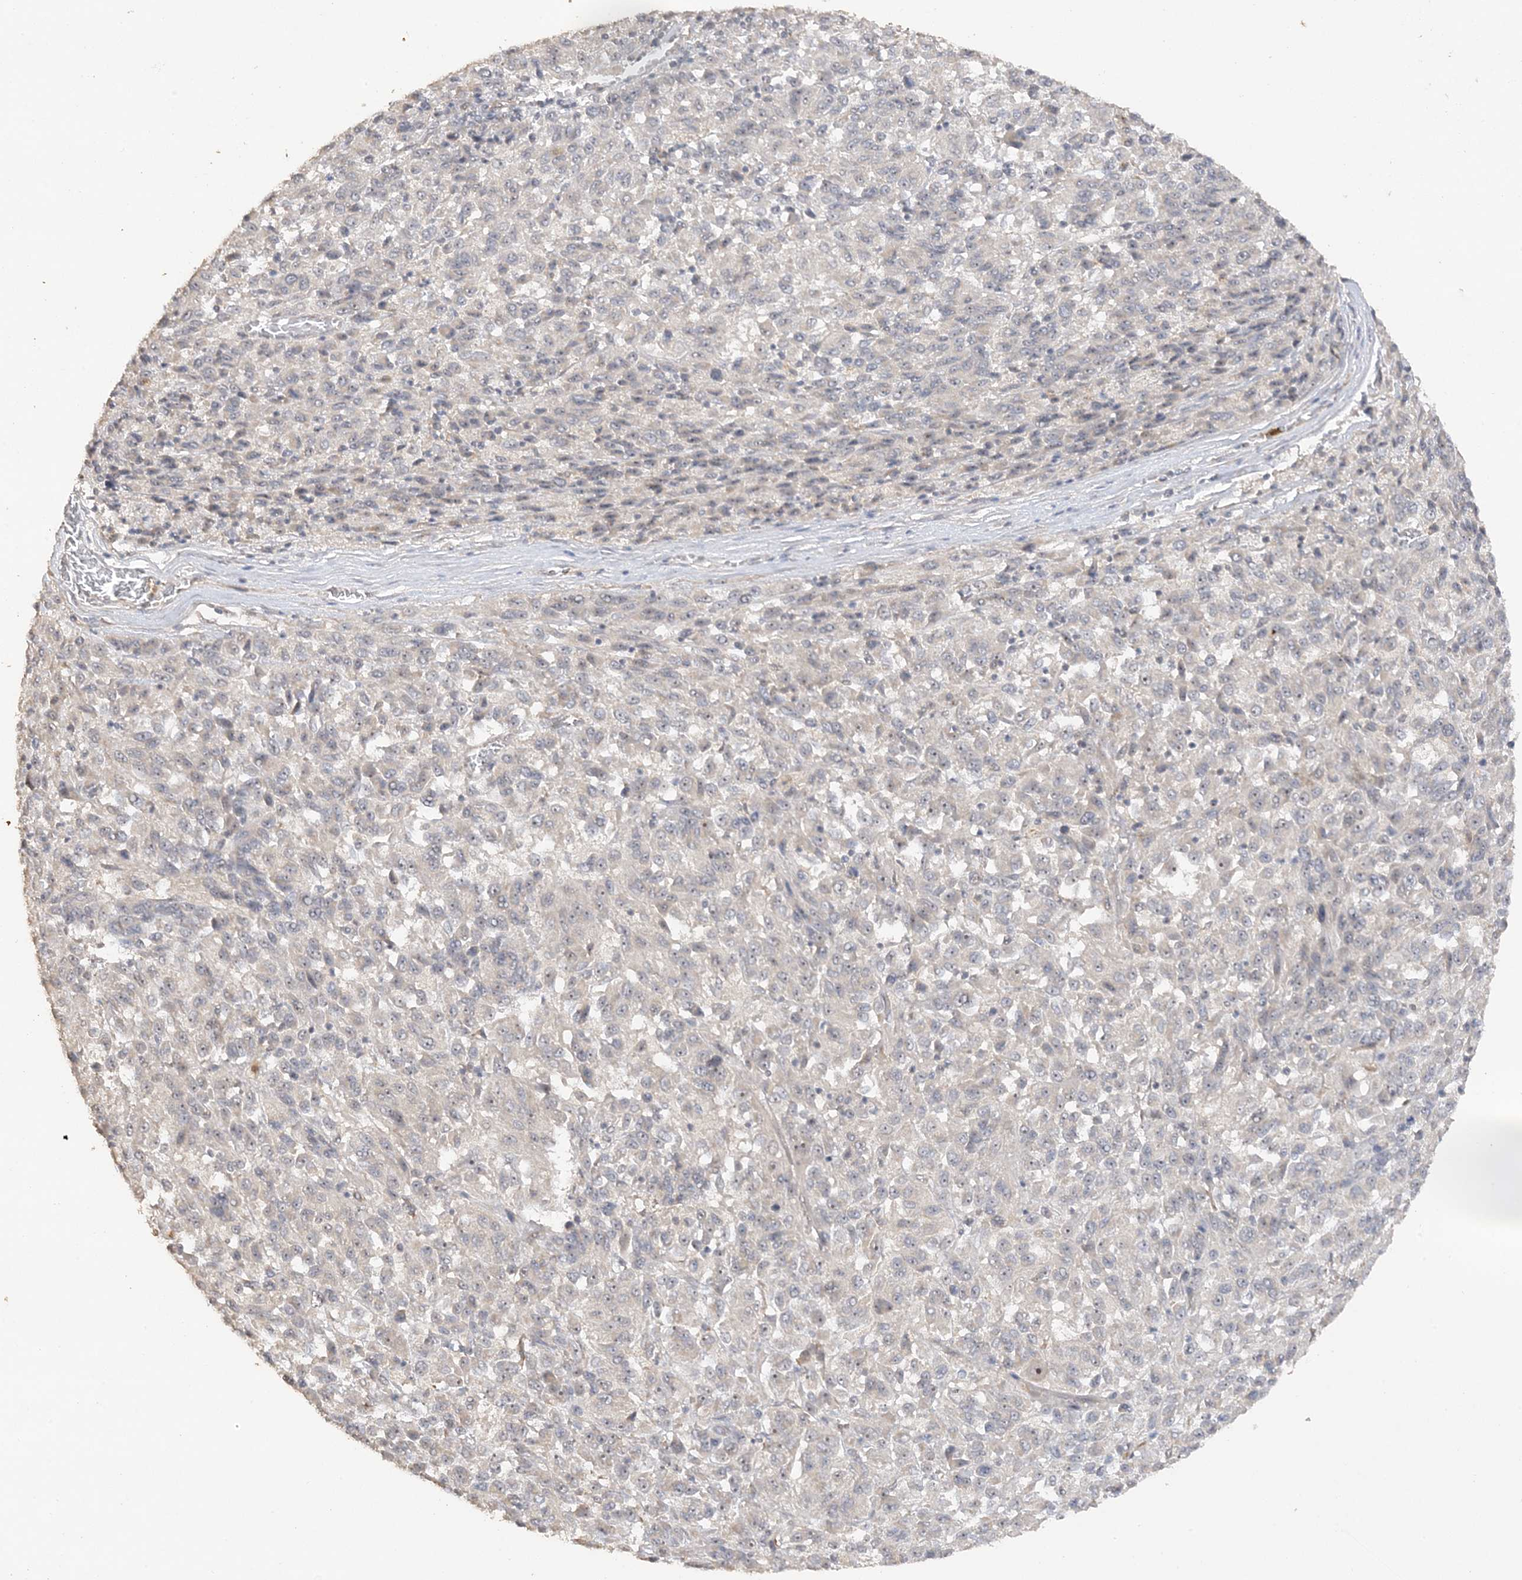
{"staining": {"intensity": "negative", "quantity": "none", "location": "none"}, "tissue": "melanoma", "cell_type": "Tumor cells", "image_type": "cancer", "snomed": [{"axis": "morphology", "description": "Malignant melanoma, Metastatic site"}, {"axis": "topography", "description": "Lung"}], "caption": "This image is of melanoma stained with IHC to label a protein in brown with the nuclei are counter-stained blue. There is no positivity in tumor cells.", "gene": "DDX18", "patient": {"sex": "male", "age": 64}}